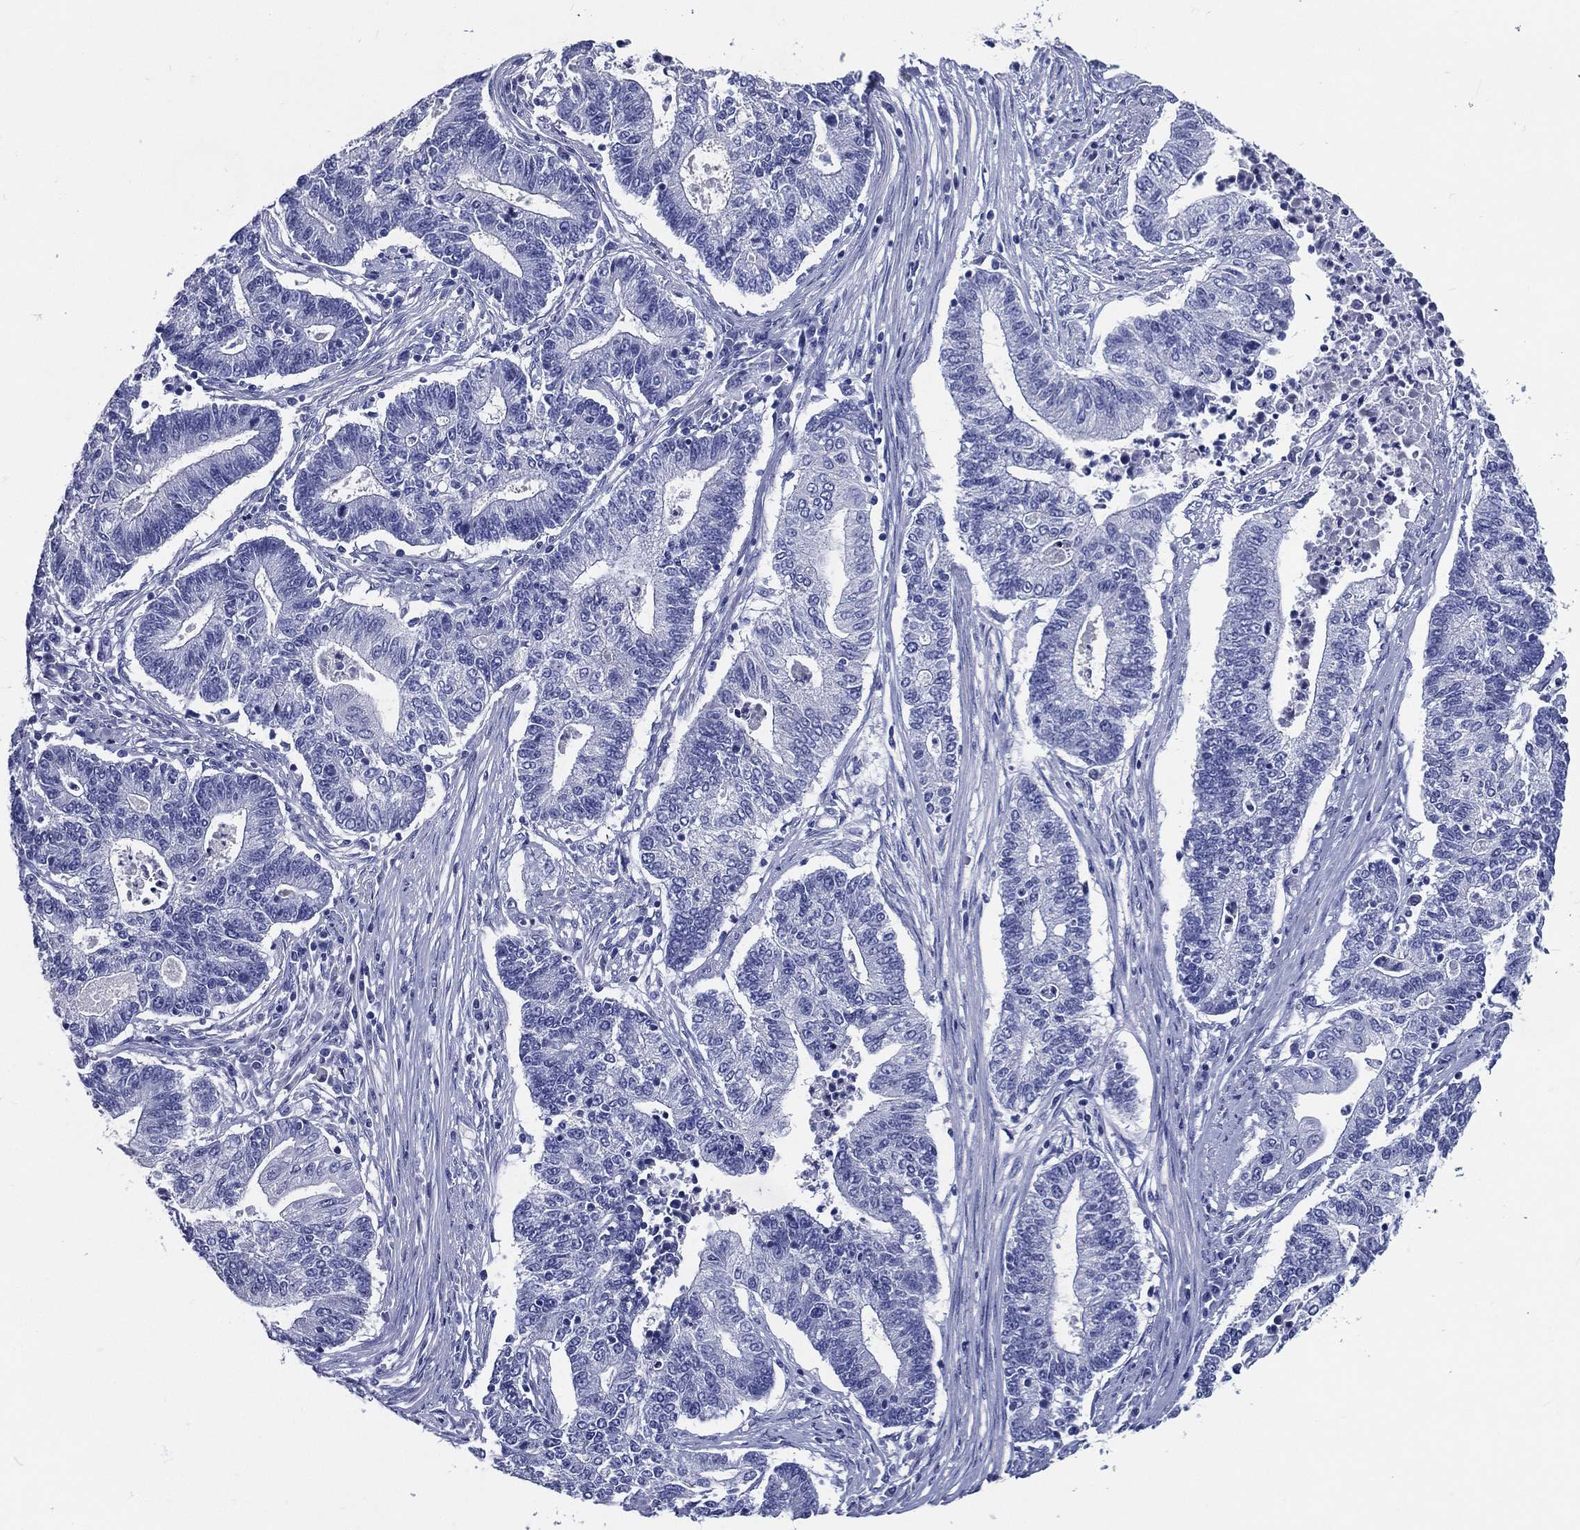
{"staining": {"intensity": "negative", "quantity": "none", "location": "none"}, "tissue": "endometrial cancer", "cell_type": "Tumor cells", "image_type": "cancer", "snomed": [{"axis": "morphology", "description": "Adenocarcinoma, NOS"}, {"axis": "topography", "description": "Uterus"}, {"axis": "topography", "description": "Endometrium"}], "caption": "Tumor cells are negative for brown protein staining in endometrial cancer.", "gene": "ACE2", "patient": {"sex": "female", "age": 54}}